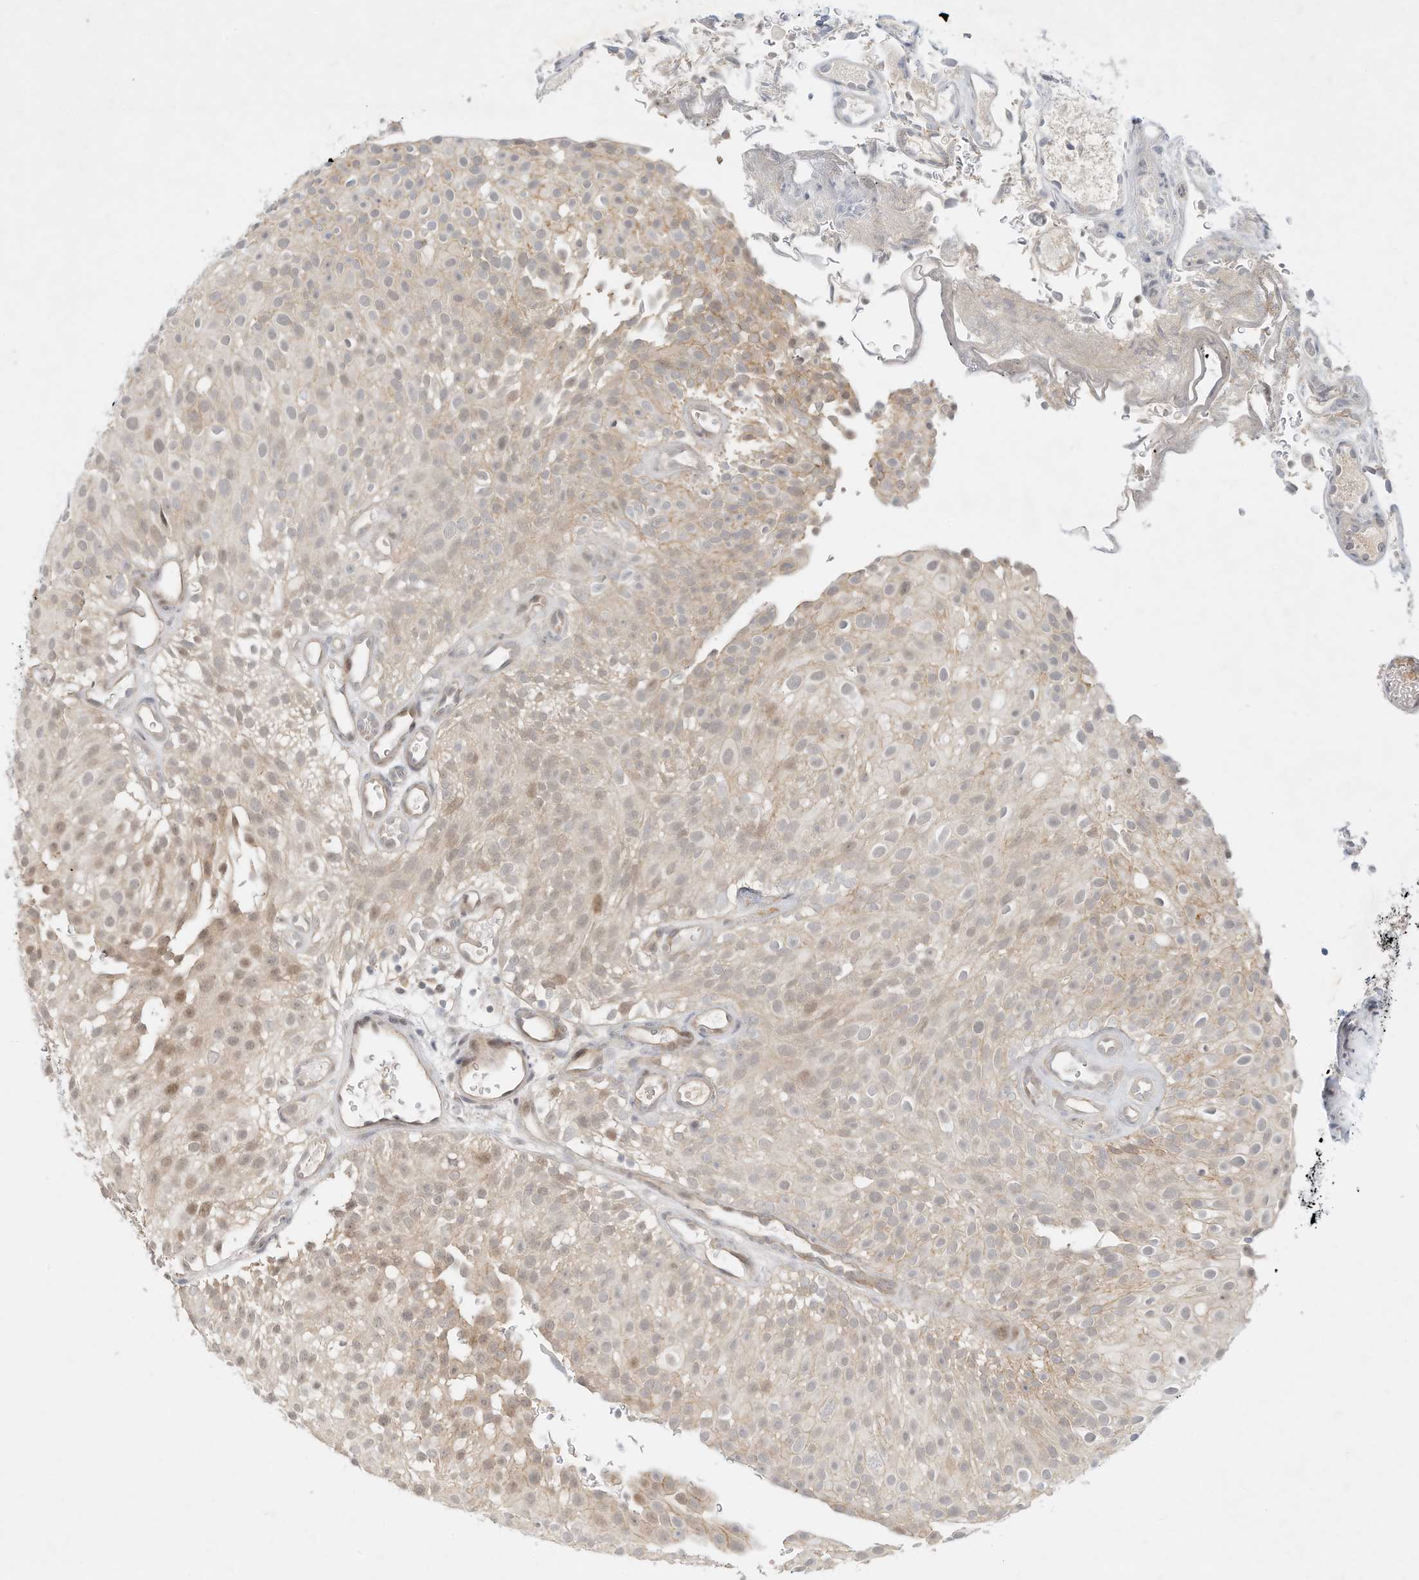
{"staining": {"intensity": "weak", "quantity": "25%-75%", "location": "cytoplasmic/membranous,nuclear"}, "tissue": "urothelial cancer", "cell_type": "Tumor cells", "image_type": "cancer", "snomed": [{"axis": "morphology", "description": "Urothelial carcinoma, Low grade"}, {"axis": "topography", "description": "Urinary bladder"}], "caption": "Immunohistochemical staining of human urothelial cancer displays weak cytoplasmic/membranous and nuclear protein expression in approximately 25%-75% of tumor cells.", "gene": "PAK6", "patient": {"sex": "male", "age": 78}}